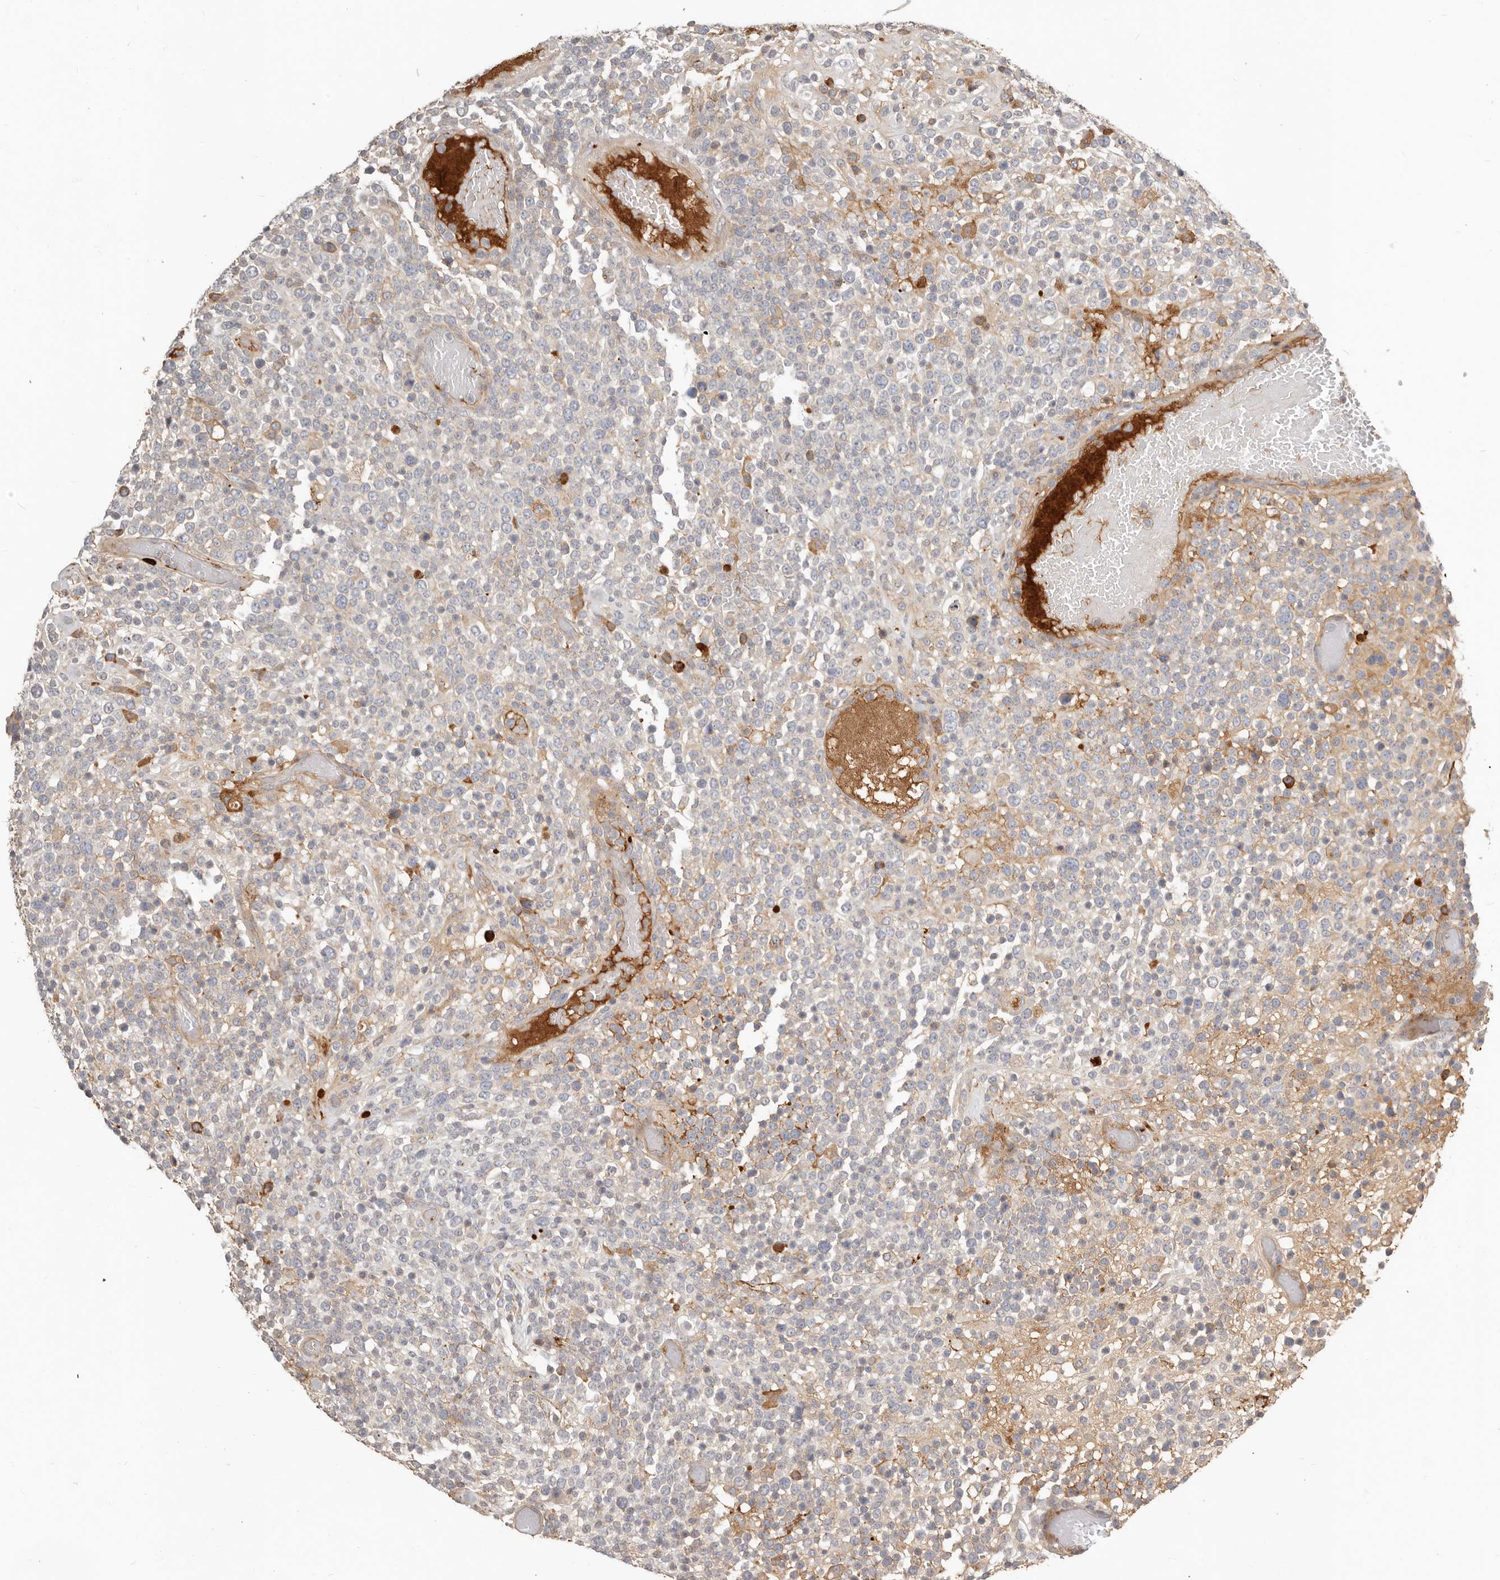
{"staining": {"intensity": "negative", "quantity": "none", "location": "none"}, "tissue": "lymphoma", "cell_type": "Tumor cells", "image_type": "cancer", "snomed": [{"axis": "morphology", "description": "Malignant lymphoma, non-Hodgkin's type, High grade"}, {"axis": "topography", "description": "Colon"}], "caption": "Tumor cells show no significant protein expression in high-grade malignant lymphoma, non-Hodgkin's type.", "gene": "MTFR2", "patient": {"sex": "female", "age": 53}}